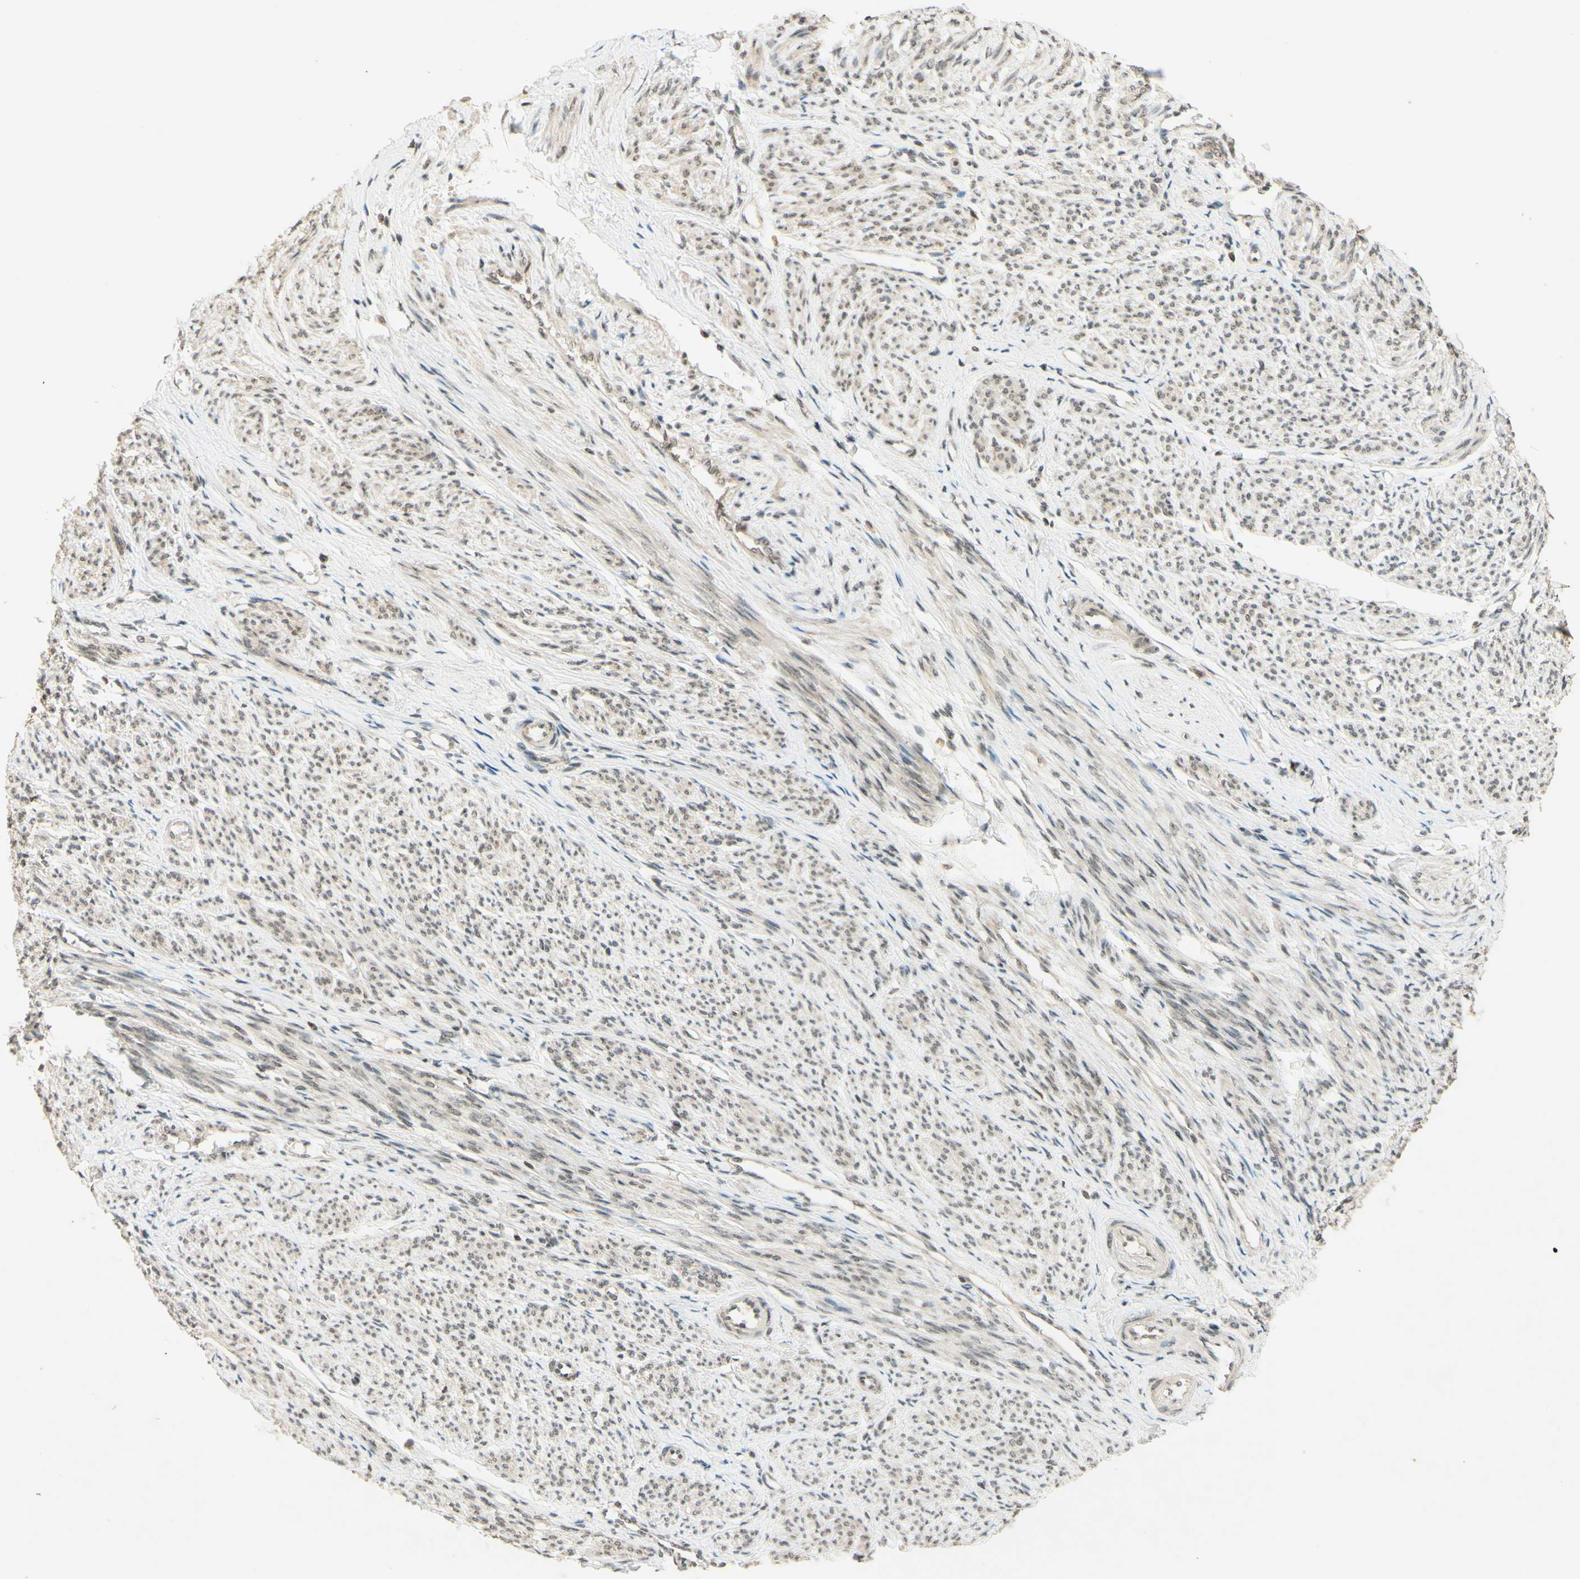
{"staining": {"intensity": "moderate", "quantity": "25%-75%", "location": "nuclear"}, "tissue": "smooth muscle", "cell_type": "Smooth muscle cells", "image_type": "normal", "snomed": [{"axis": "morphology", "description": "Normal tissue, NOS"}, {"axis": "topography", "description": "Smooth muscle"}], "caption": "An image showing moderate nuclear staining in approximately 25%-75% of smooth muscle cells in benign smooth muscle, as visualized by brown immunohistochemical staining.", "gene": "SMARCB1", "patient": {"sex": "female", "age": 65}}